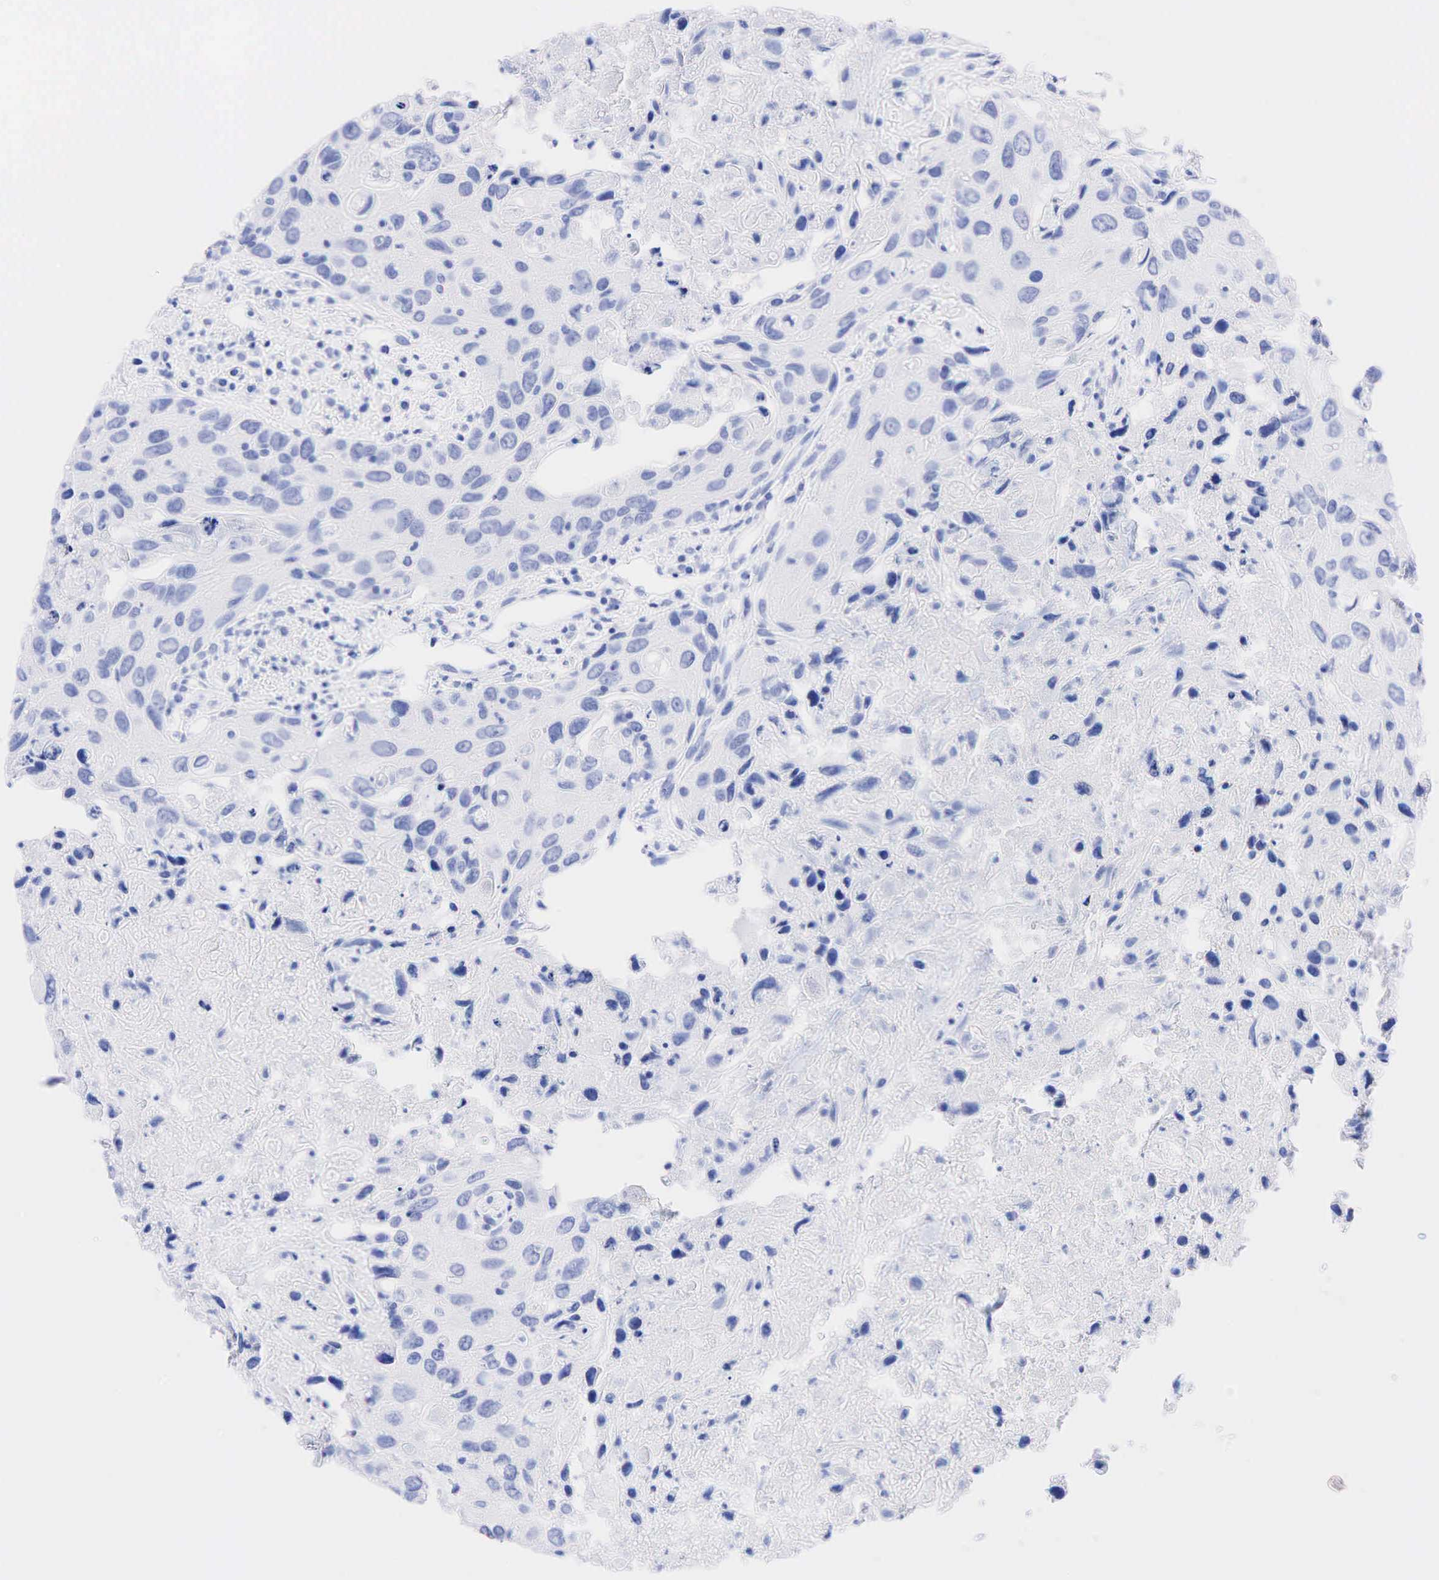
{"staining": {"intensity": "negative", "quantity": "none", "location": "none"}, "tissue": "urothelial cancer", "cell_type": "Tumor cells", "image_type": "cancer", "snomed": [{"axis": "morphology", "description": "Urothelial carcinoma, High grade"}, {"axis": "topography", "description": "Urinary bladder"}], "caption": "A high-resolution micrograph shows immunohistochemistry (IHC) staining of high-grade urothelial carcinoma, which exhibits no significant expression in tumor cells. The staining is performed using DAB (3,3'-diaminobenzidine) brown chromogen with nuclei counter-stained in using hematoxylin.", "gene": "CHGA", "patient": {"sex": "male", "age": 71}}